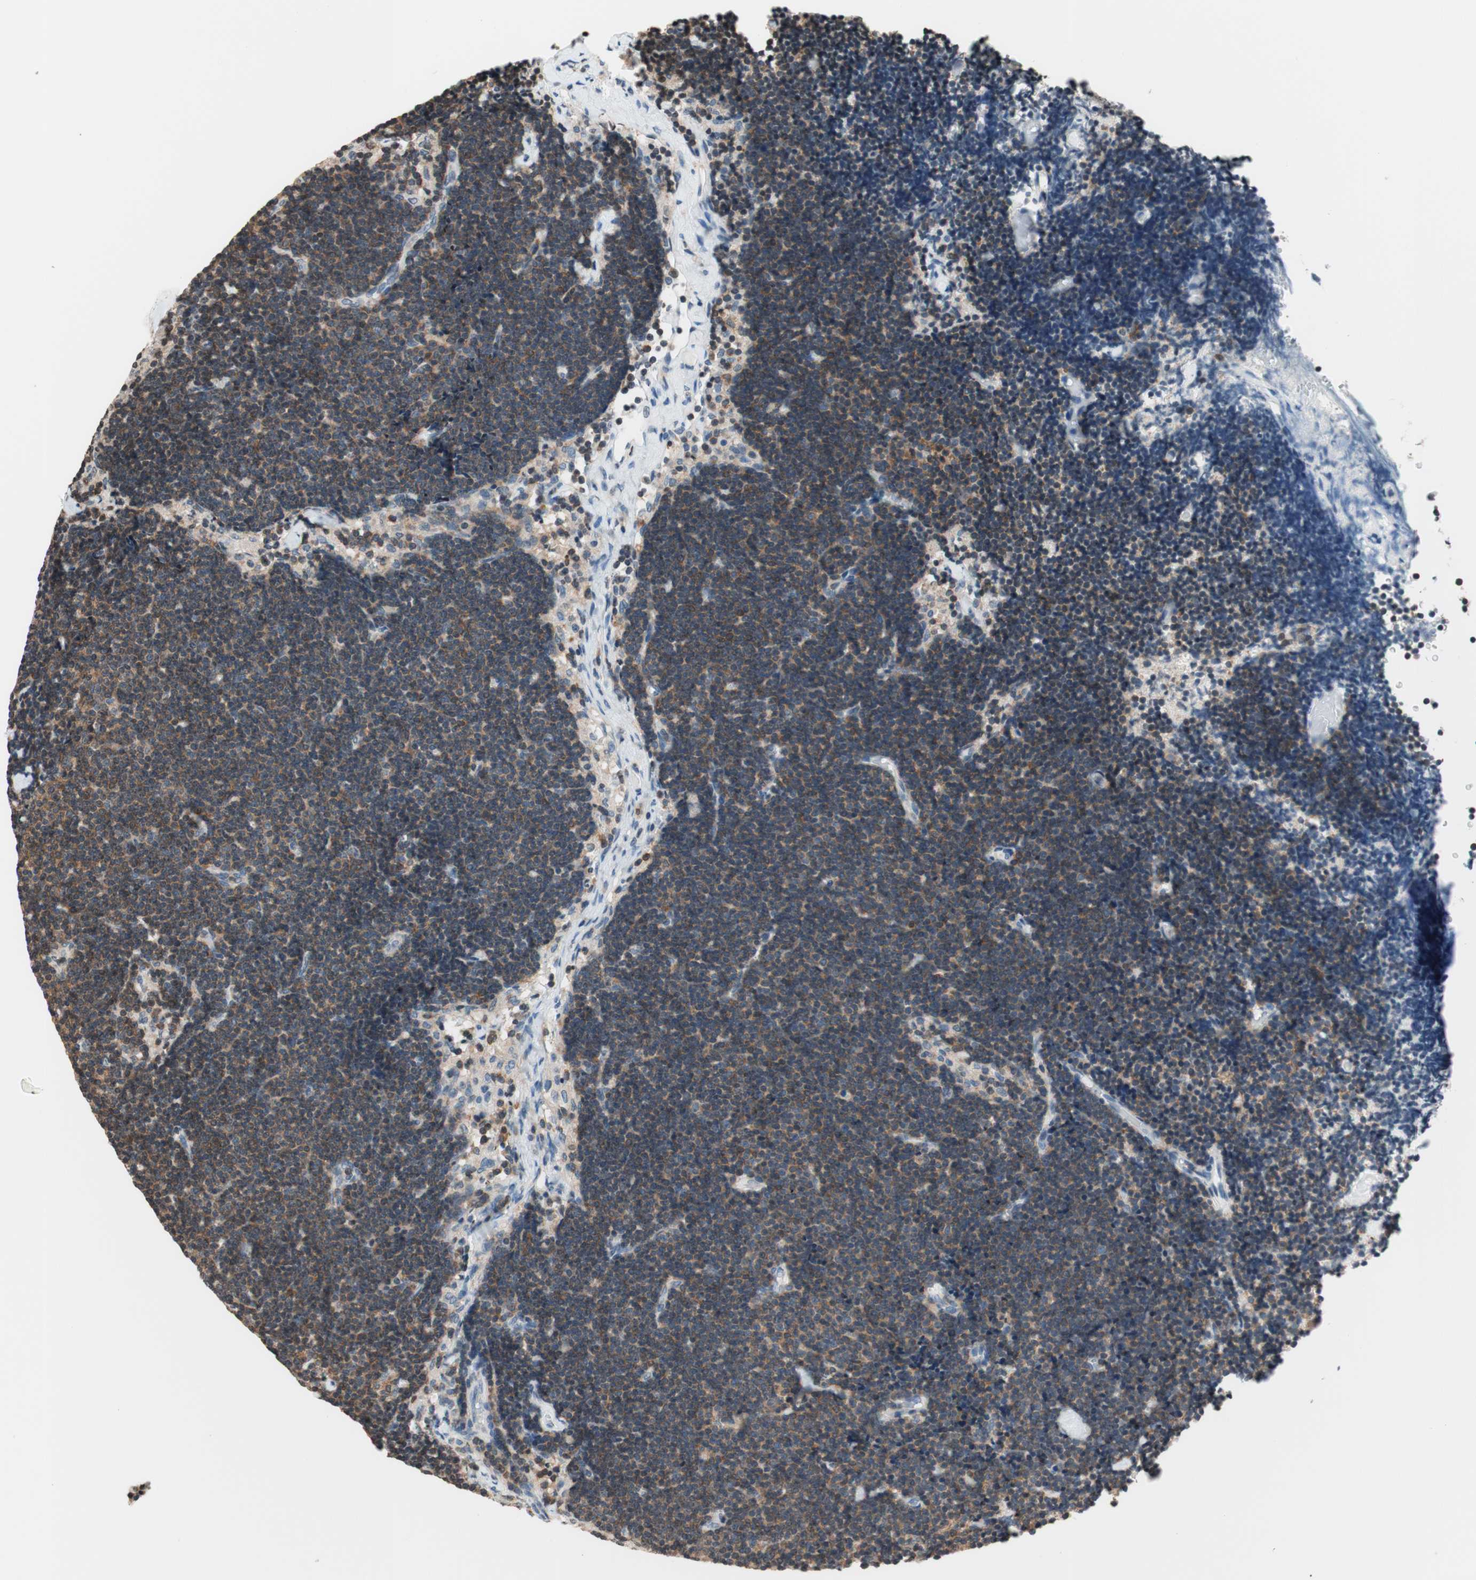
{"staining": {"intensity": "moderate", "quantity": ">75%", "location": "cytoplasmic/membranous"}, "tissue": "lymph node", "cell_type": "Germinal center cells", "image_type": "normal", "snomed": [{"axis": "morphology", "description": "Normal tissue, NOS"}, {"axis": "topography", "description": "Lymph node"}], "caption": "DAB immunohistochemical staining of normal lymph node reveals moderate cytoplasmic/membranous protein positivity in approximately >75% of germinal center cells.", "gene": "WIPF1", "patient": {"sex": "male", "age": 63}}